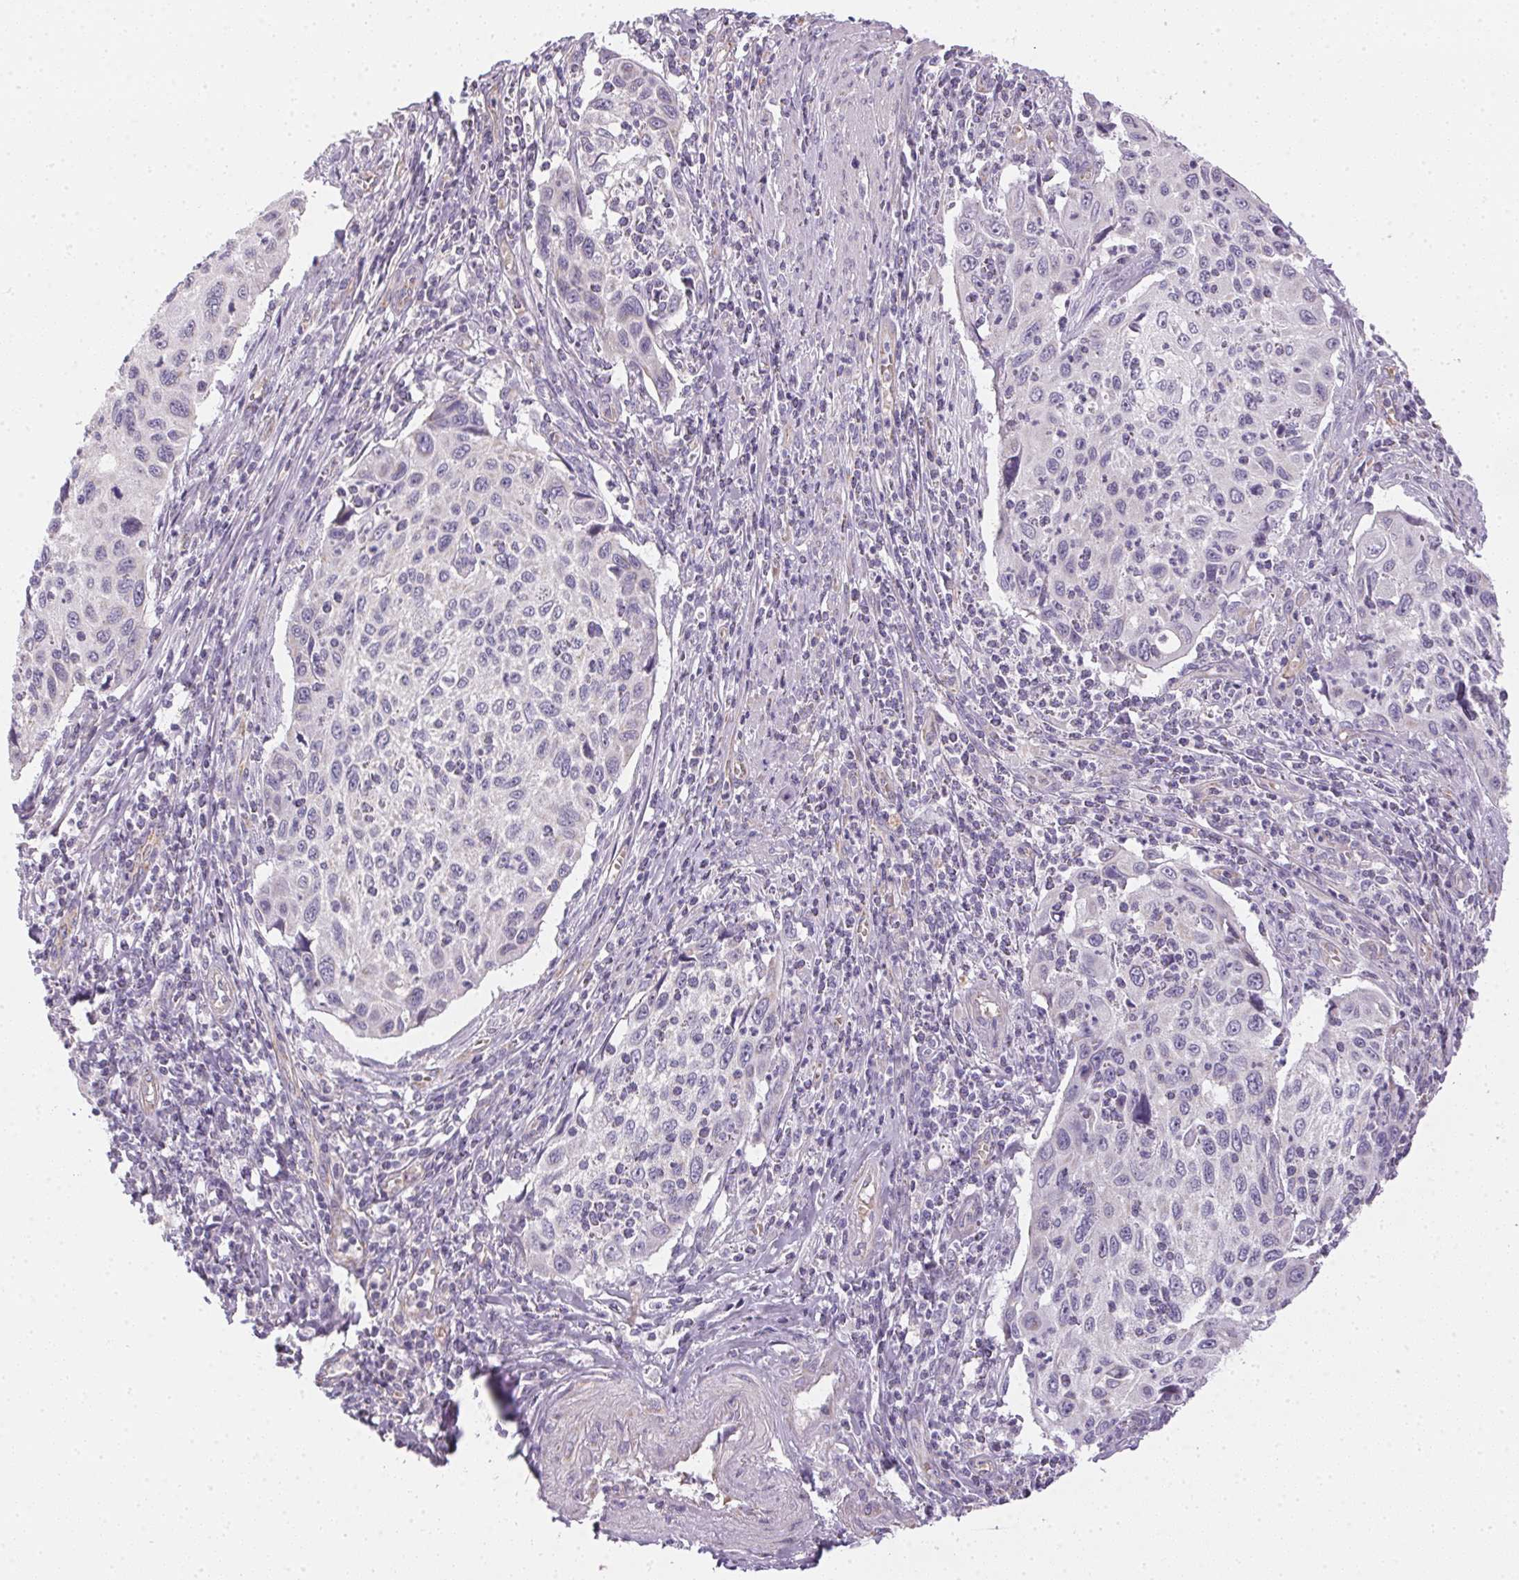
{"staining": {"intensity": "negative", "quantity": "none", "location": "none"}, "tissue": "cervical cancer", "cell_type": "Tumor cells", "image_type": "cancer", "snomed": [{"axis": "morphology", "description": "Squamous cell carcinoma, NOS"}, {"axis": "topography", "description": "Cervix"}], "caption": "Immunohistochemistry (IHC) of cervical cancer displays no positivity in tumor cells.", "gene": "SMYD1", "patient": {"sex": "female", "age": 70}}